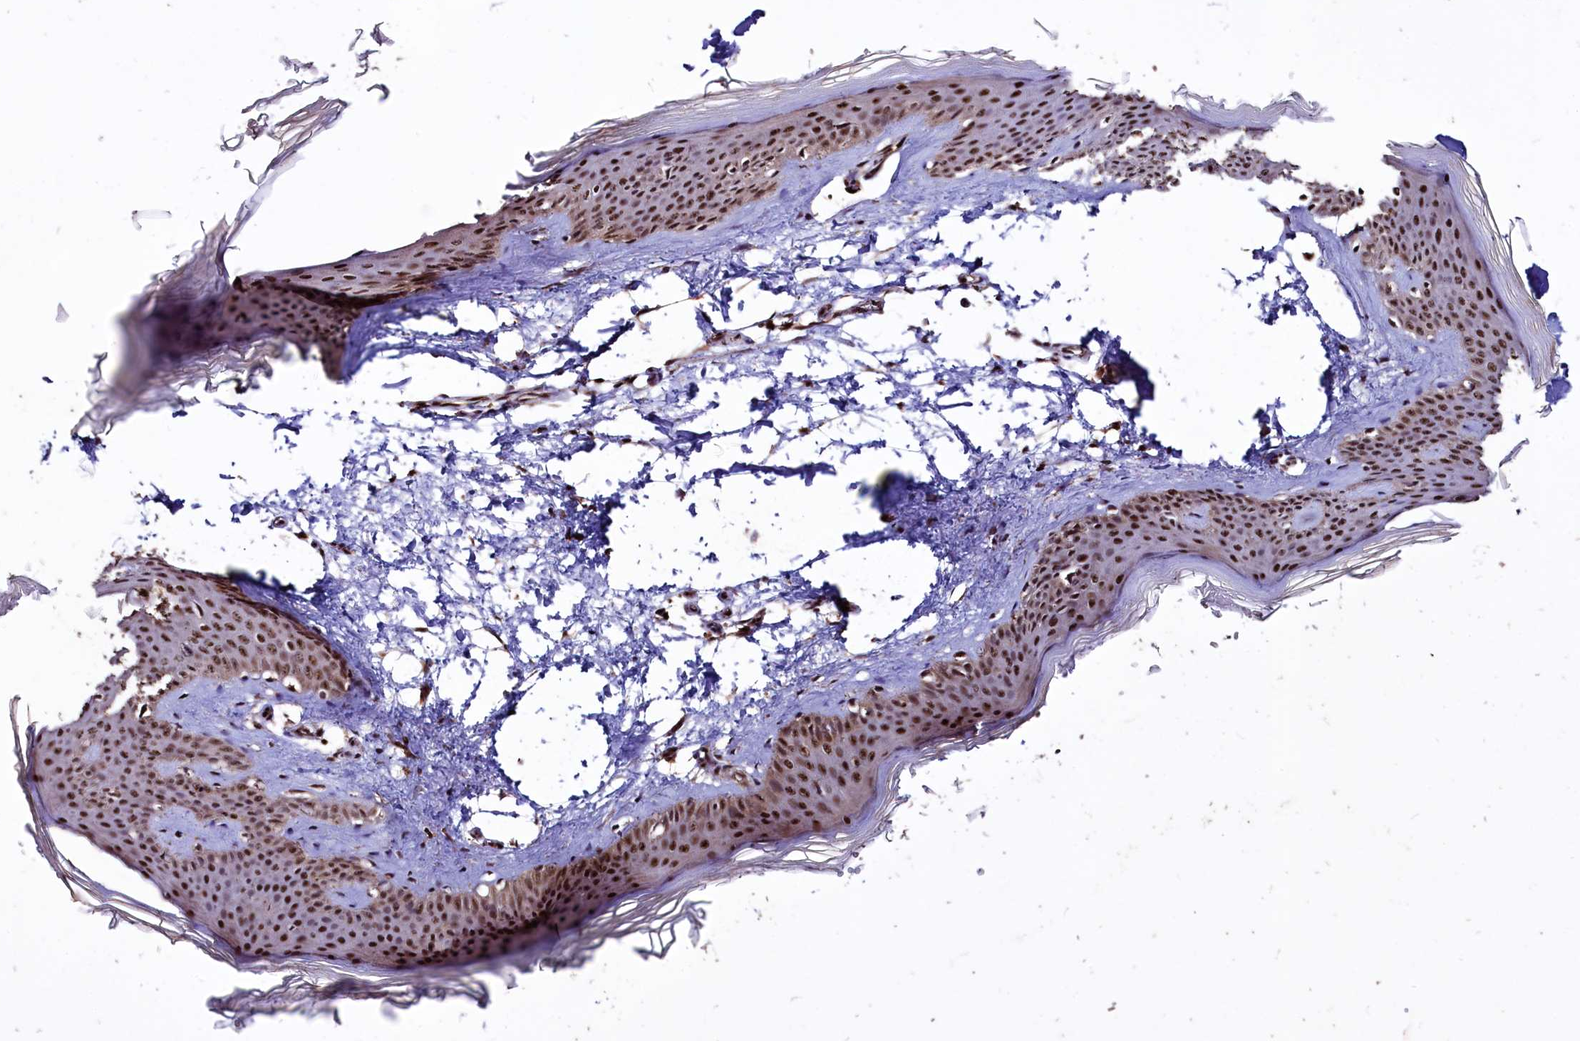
{"staining": {"intensity": "strong", "quantity": ">75%", "location": "nuclear"}, "tissue": "skin", "cell_type": "Fibroblasts", "image_type": "normal", "snomed": [{"axis": "morphology", "description": "Normal tissue, NOS"}, {"axis": "topography", "description": "Skin"}], "caption": "Immunohistochemistry (DAB (3,3'-diaminobenzidine)) staining of normal human skin demonstrates strong nuclear protein expression in about >75% of fibroblasts. (Stains: DAB in brown, nuclei in blue, Microscopy: brightfield microscopy at high magnification).", "gene": "SFSWAP", "patient": {"sex": "female", "age": 27}}